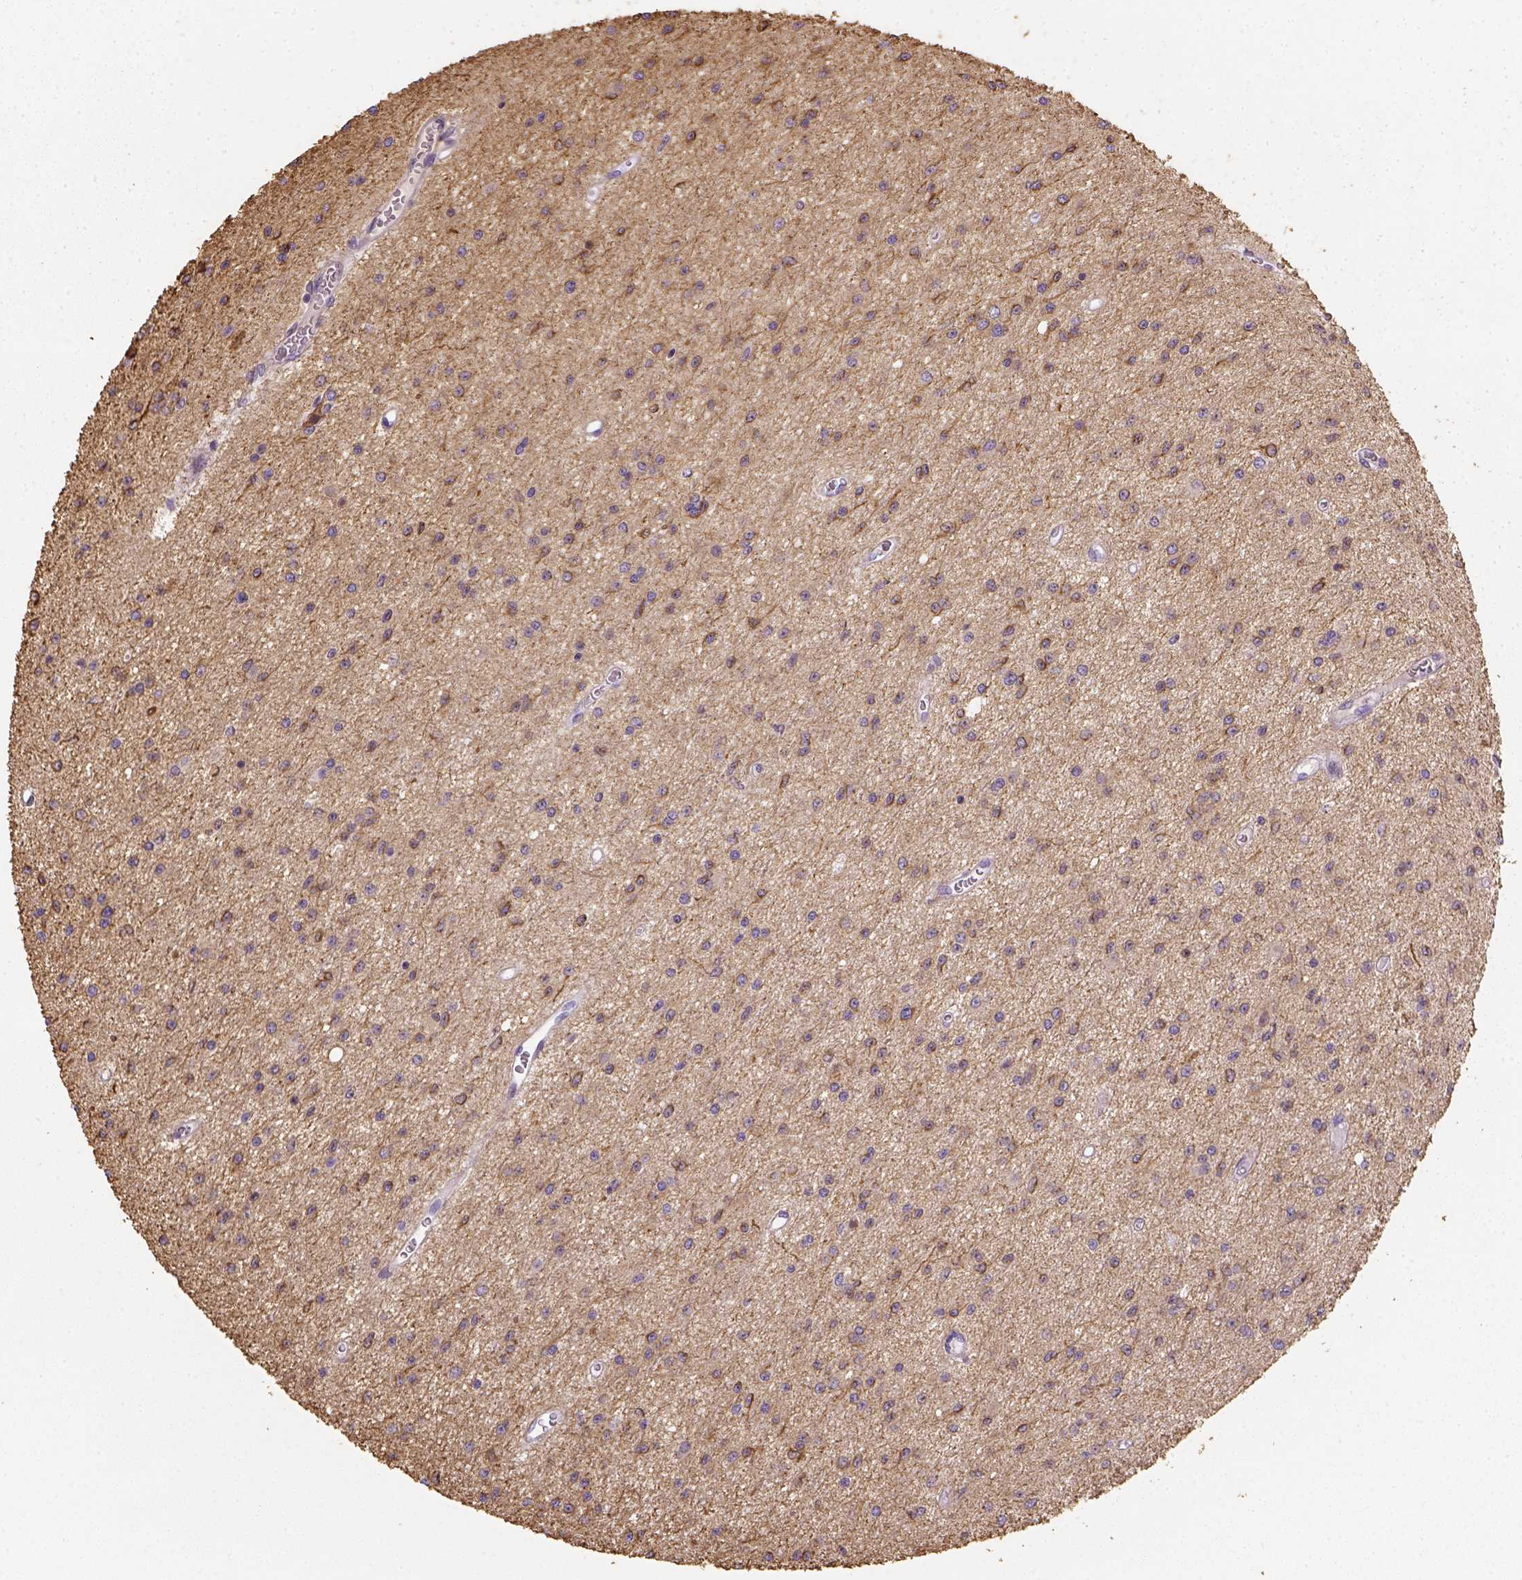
{"staining": {"intensity": "moderate", "quantity": "<25%", "location": "cytoplasmic/membranous"}, "tissue": "glioma", "cell_type": "Tumor cells", "image_type": "cancer", "snomed": [{"axis": "morphology", "description": "Glioma, malignant, Low grade"}, {"axis": "topography", "description": "Brain"}], "caption": "Moderate cytoplasmic/membranous positivity for a protein is identified in about <25% of tumor cells of malignant glioma (low-grade) using immunohistochemistry.", "gene": "CACNB1", "patient": {"sex": "female", "age": 45}}